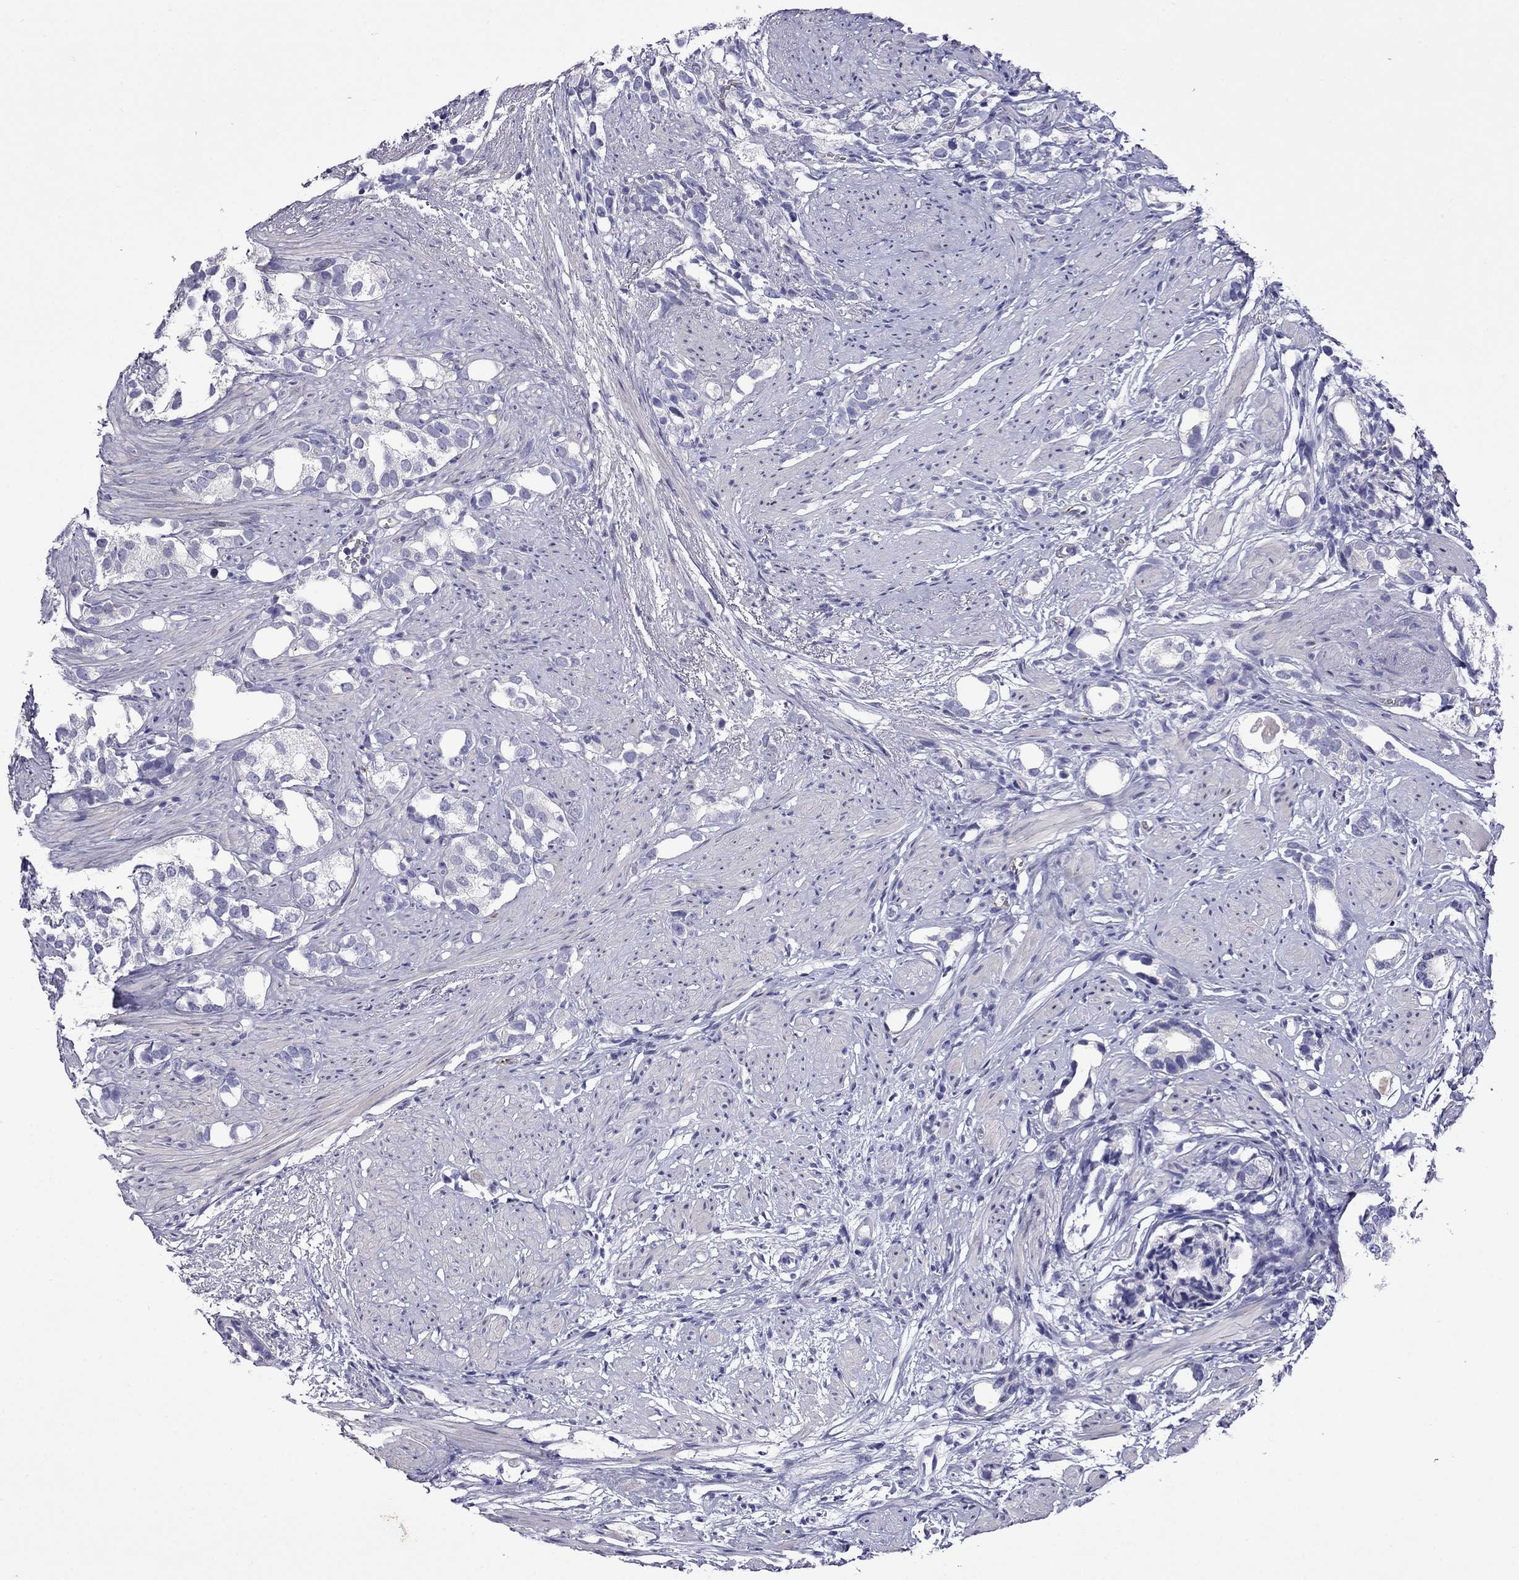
{"staining": {"intensity": "negative", "quantity": "none", "location": "none"}, "tissue": "prostate cancer", "cell_type": "Tumor cells", "image_type": "cancer", "snomed": [{"axis": "morphology", "description": "Adenocarcinoma, High grade"}, {"axis": "topography", "description": "Prostate"}], "caption": "Protein analysis of prostate cancer demonstrates no significant positivity in tumor cells.", "gene": "STAR", "patient": {"sex": "male", "age": 82}}